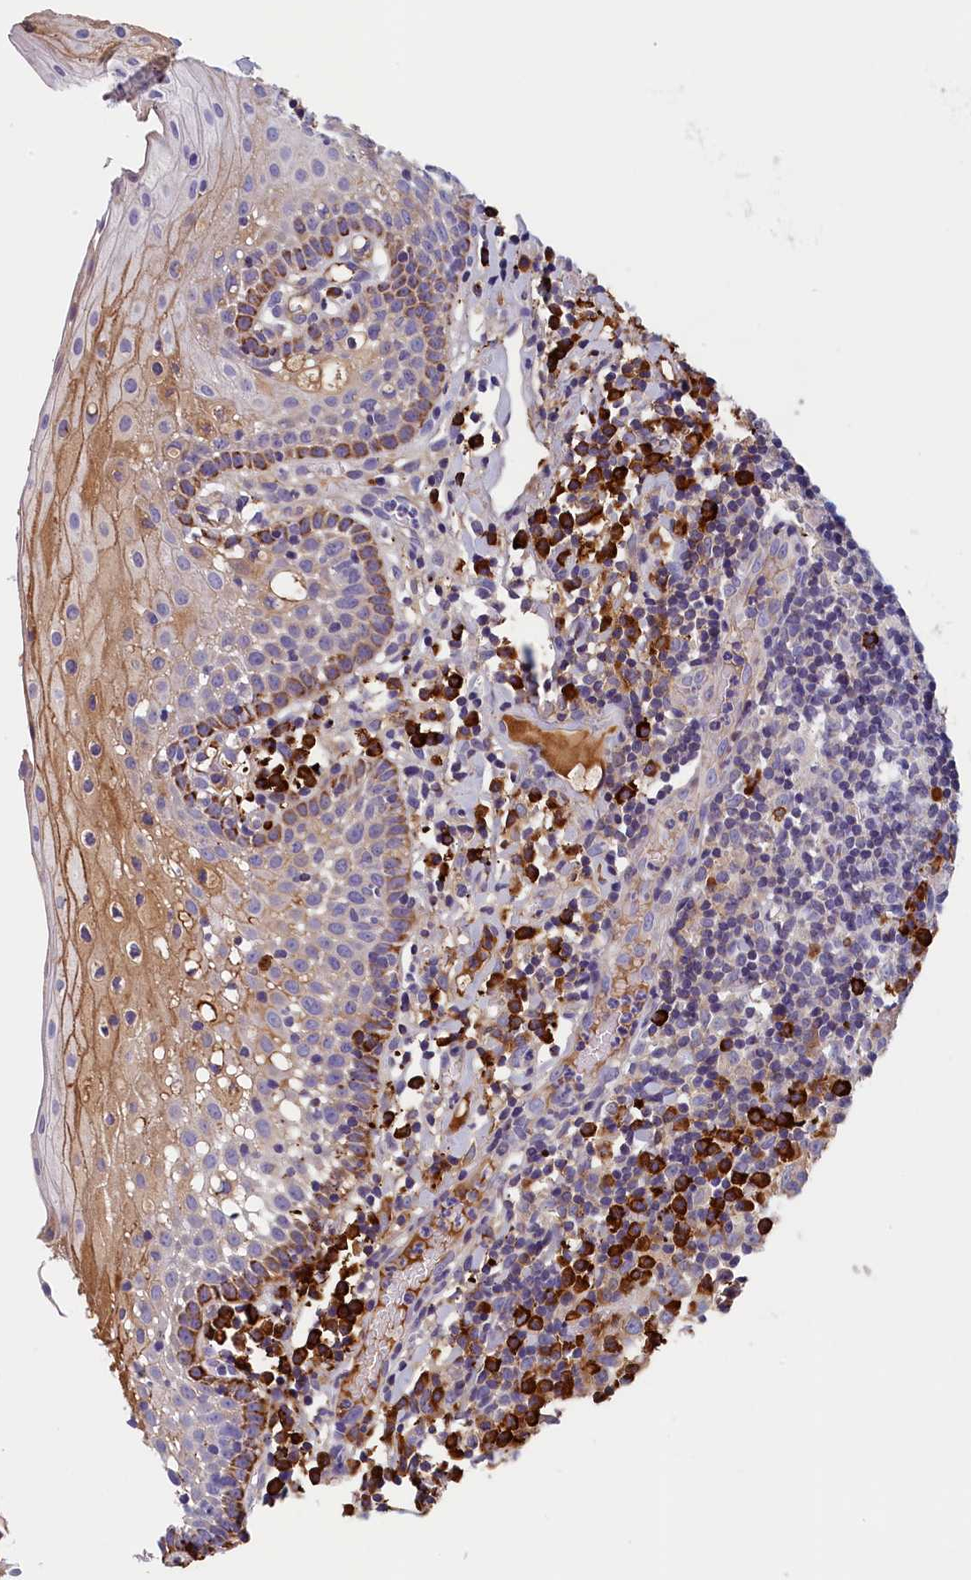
{"staining": {"intensity": "moderate", "quantity": "25%-75%", "location": "cytoplasmic/membranous"}, "tissue": "oral mucosa", "cell_type": "Squamous epithelial cells", "image_type": "normal", "snomed": [{"axis": "morphology", "description": "Normal tissue, NOS"}, {"axis": "topography", "description": "Oral tissue"}], "caption": "Oral mucosa stained with DAB (3,3'-diaminobenzidine) immunohistochemistry (IHC) reveals medium levels of moderate cytoplasmic/membranous expression in about 25%-75% of squamous epithelial cells.", "gene": "BCL2L13", "patient": {"sex": "female", "age": 69}}